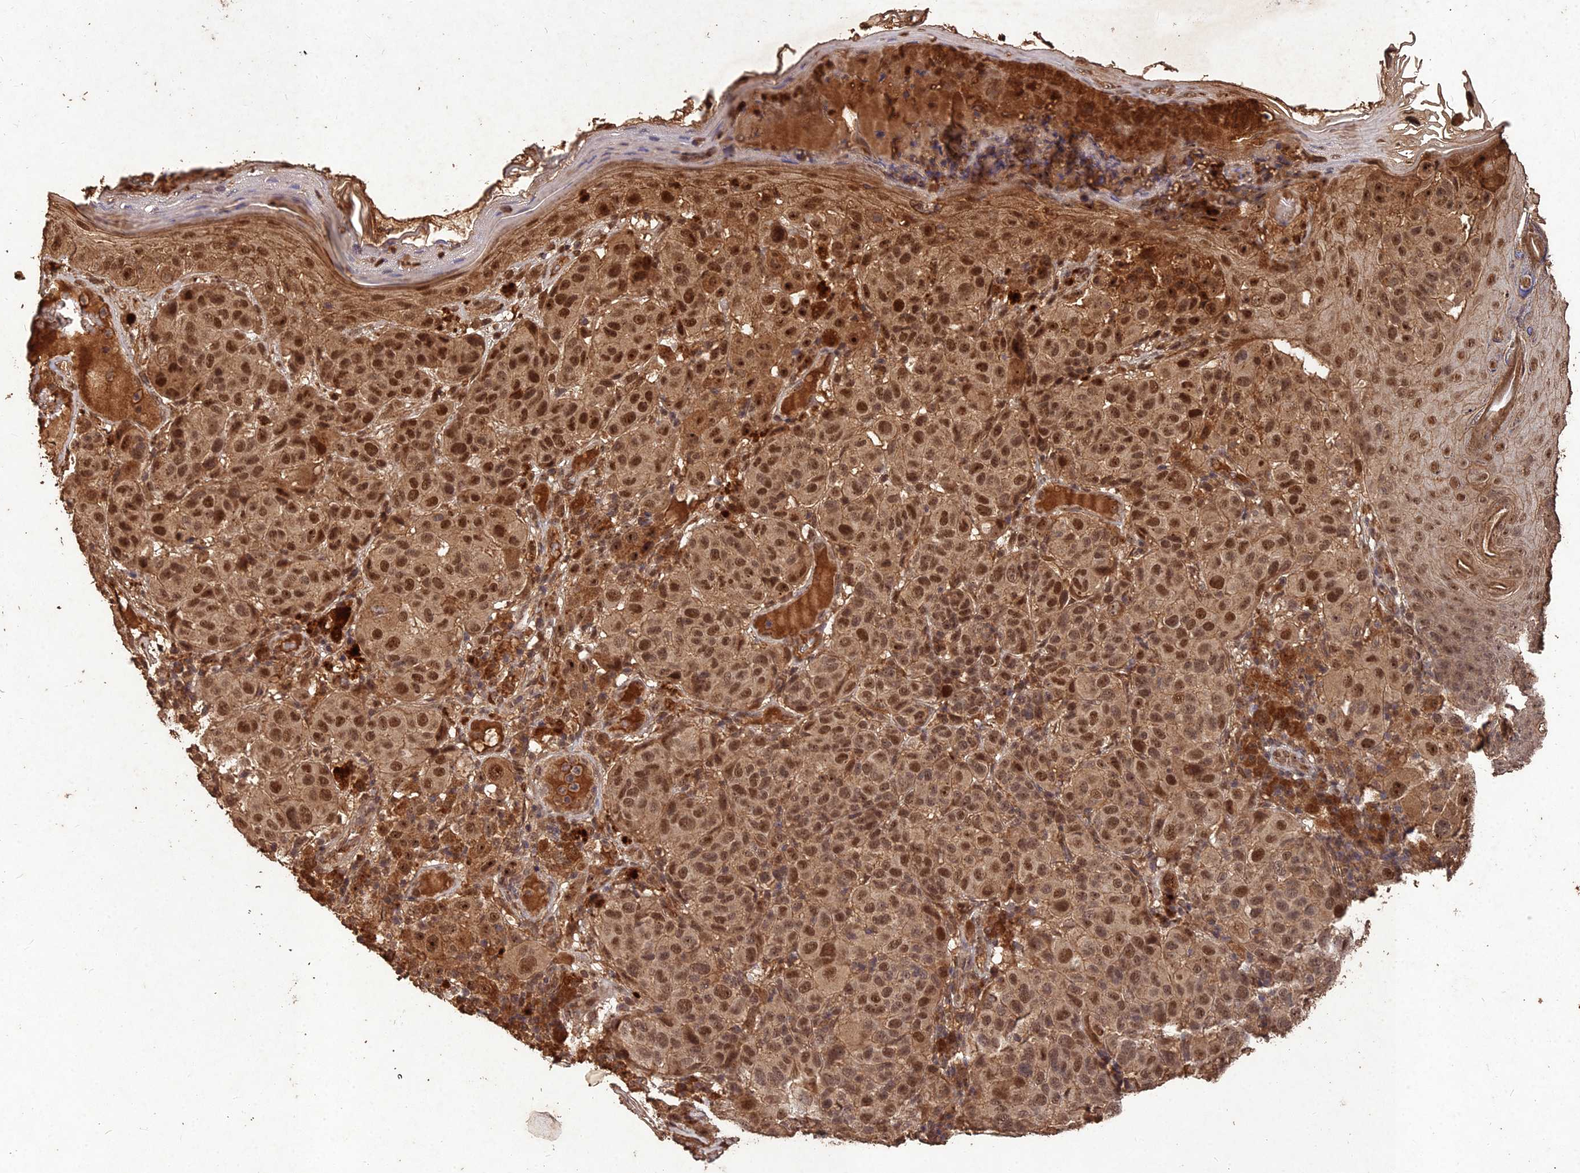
{"staining": {"intensity": "moderate", "quantity": ">75%", "location": "cytoplasmic/membranous,nuclear"}, "tissue": "melanoma", "cell_type": "Tumor cells", "image_type": "cancer", "snomed": [{"axis": "morphology", "description": "Malignant melanoma, NOS"}, {"axis": "topography", "description": "Skin"}], "caption": "This is a micrograph of immunohistochemistry staining of malignant melanoma, which shows moderate positivity in the cytoplasmic/membranous and nuclear of tumor cells.", "gene": "SYMPK", "patient": {"sex": "male", "age": 38}}